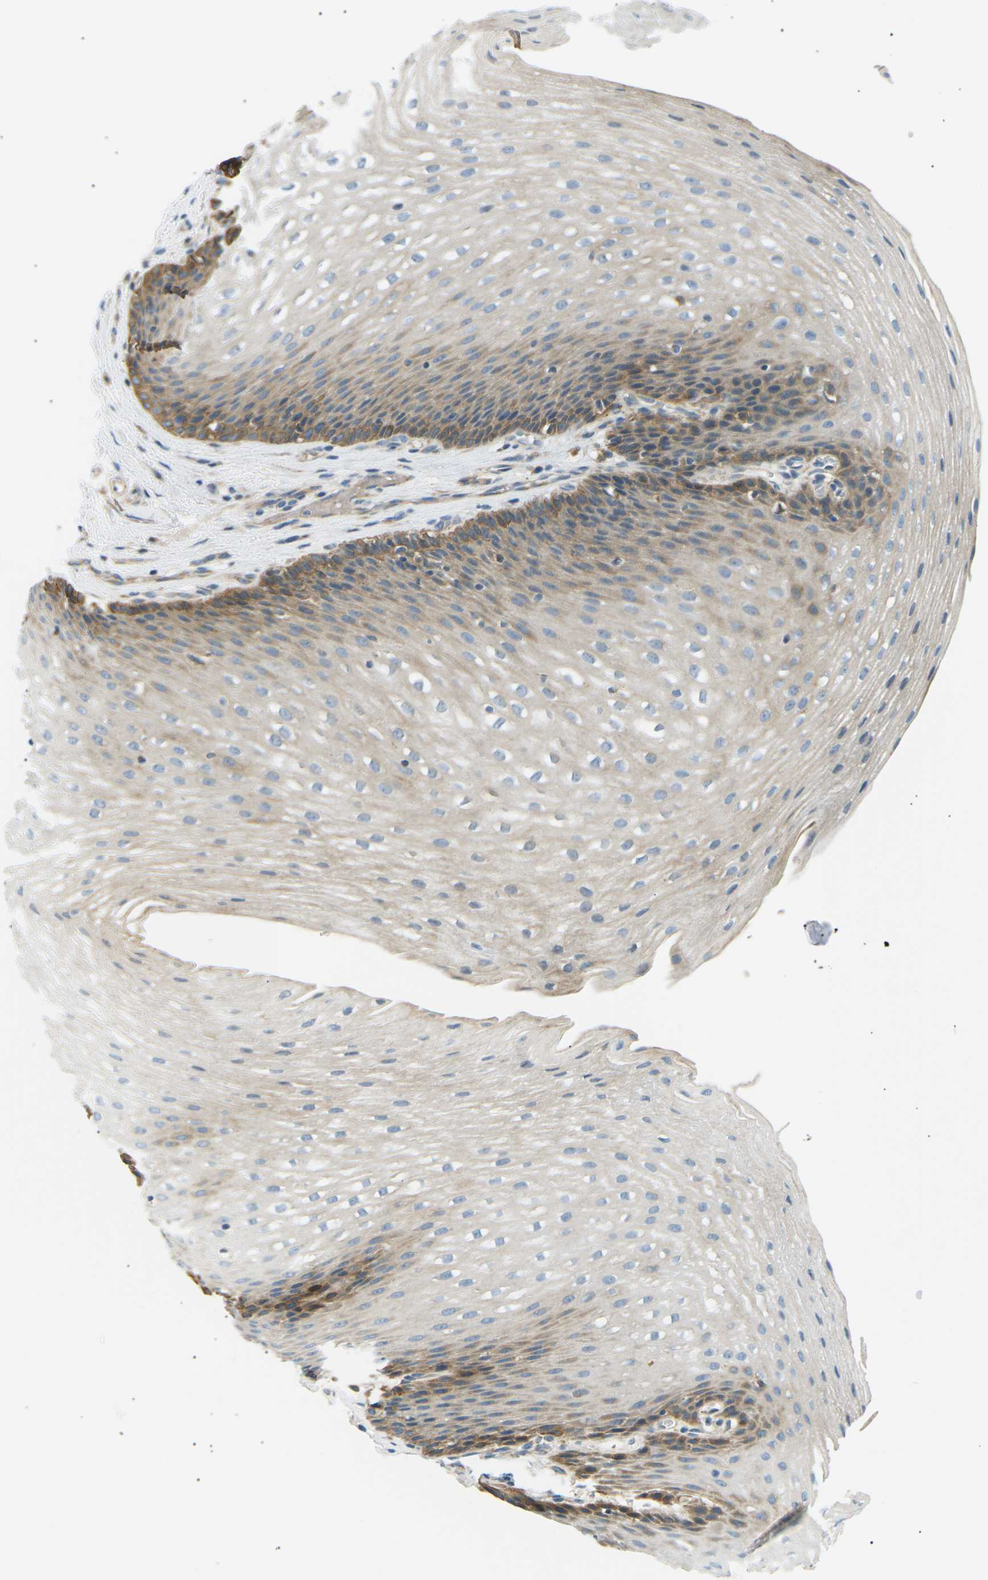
{"staining": {"intensity": "moderate", "quantity": "<25%", "location": "cytoplasmic/membranous"}, "tissue": "esophagus", "cell_type": "Squamous epithelial cells", "image_type": "normal", "snomed": [{"axis": "morphology", "description": "Normal tissue, NOS"}, {"axis": "topography", "description": "Esophagus"}], "caption": "Immunohistochemistry (IHC) of unremarkable human esophagus displays low levels of moderate cytoplasmic/membranous expression in approximately <25% of squamous epithelial cells. Nuclei are stained in blue.", "gene": "TBC1D8", "patient": {"sex": "male", "age": 48}}